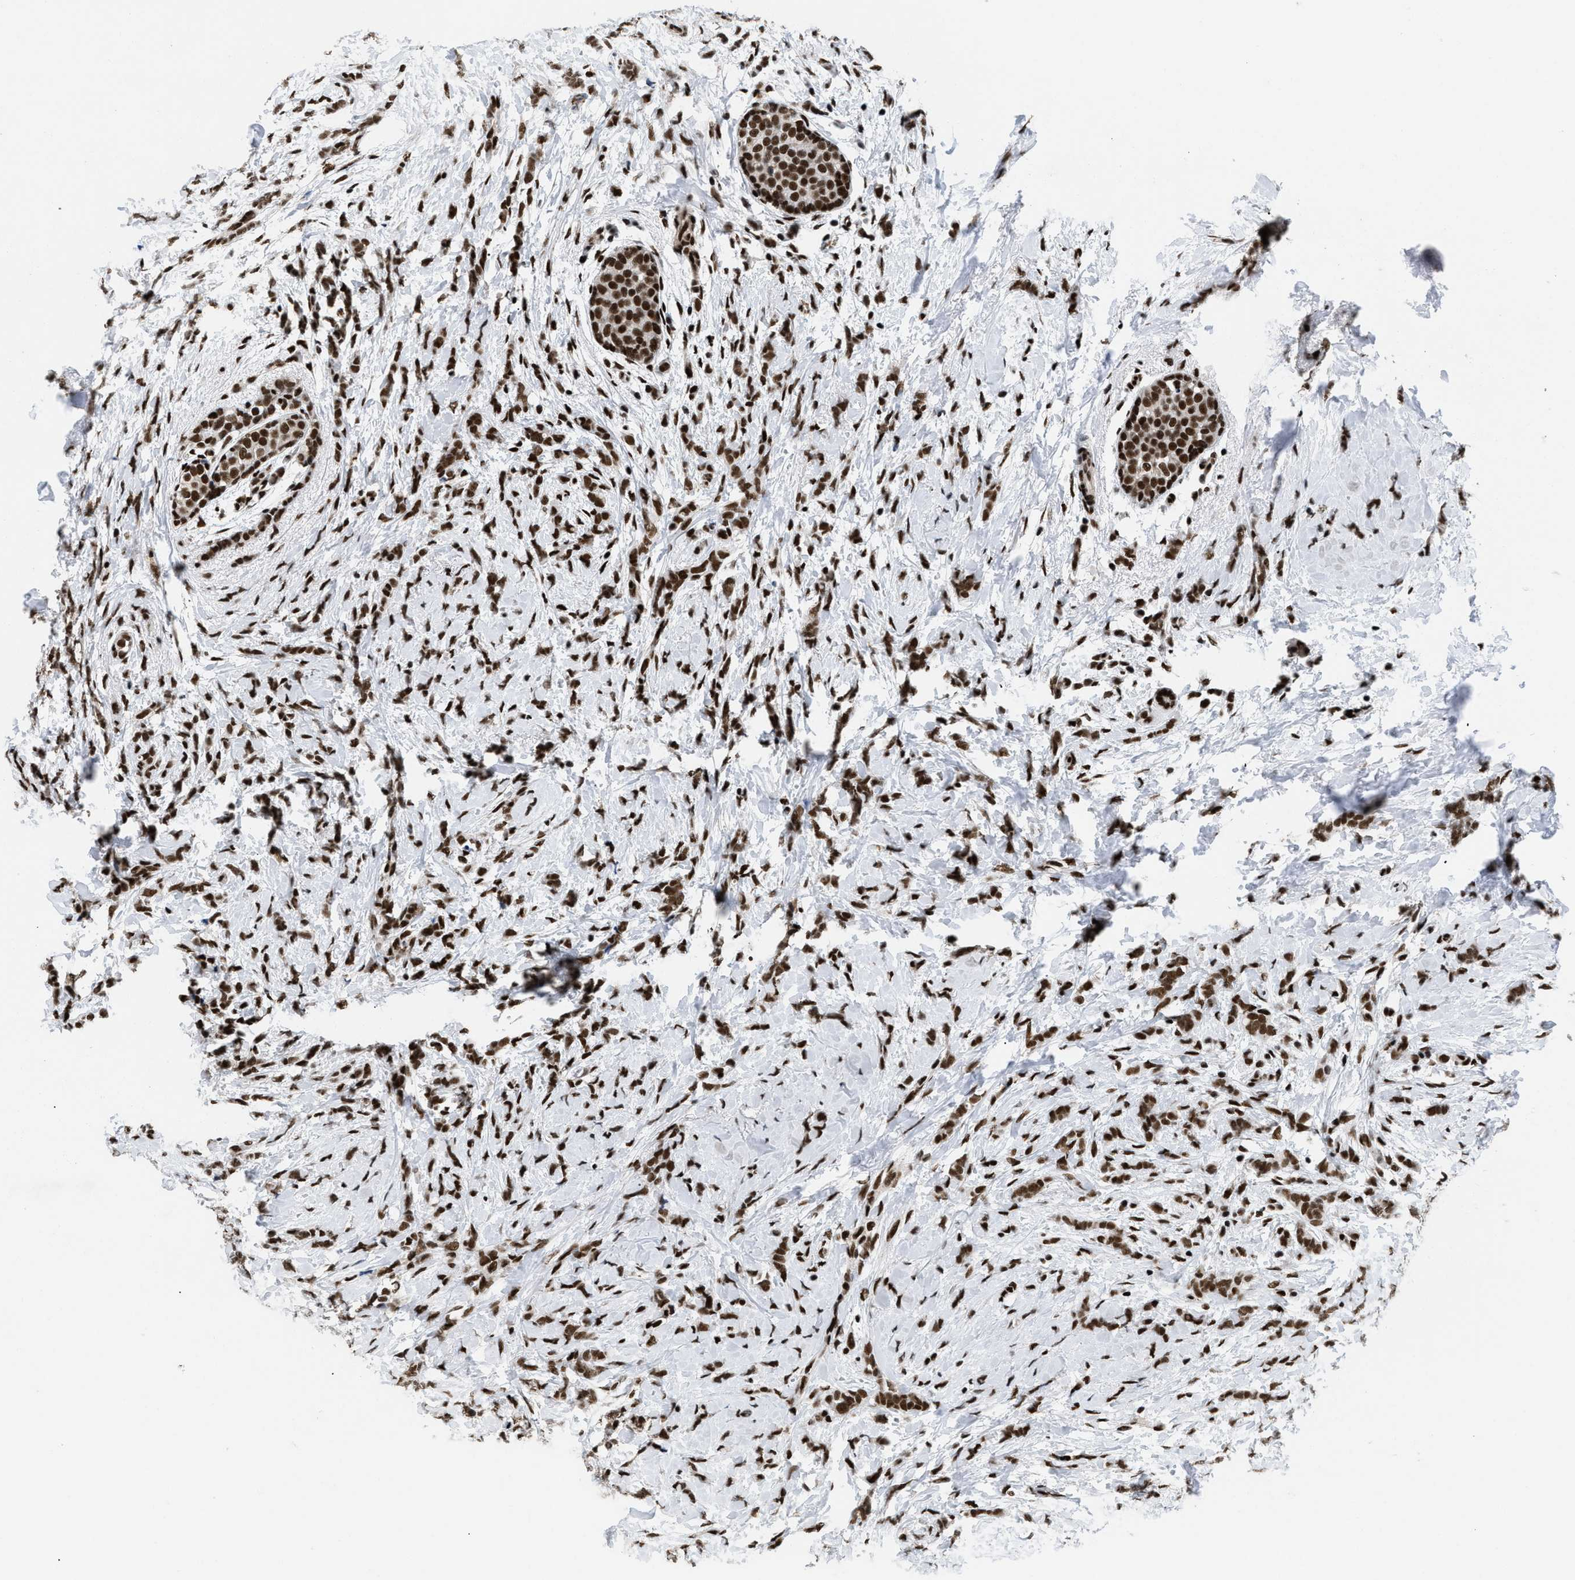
{"staining": {"intensity": "strong", "quantity": ">75%", "location": "nuclear"}, "tissue": "breast cancer", "cell_type": "Tumor cells", "image_type": "cancer", "snomed": [{"axis": "morphology", "description": "Lobular carcinoma, in situ"}, {"axis": "morphology", "description": "Lobular carcinoma"}, {"axis": "topography", "description": "Breast"}], "caption": "Human breast cancer (lobular carcinoma in situ) stained with a brown dye demonstrates strong nuclear positive staining in about >75% of tumor cells.", "gene": "CREB1", "patient": {"sex": "female", "age": 41}}